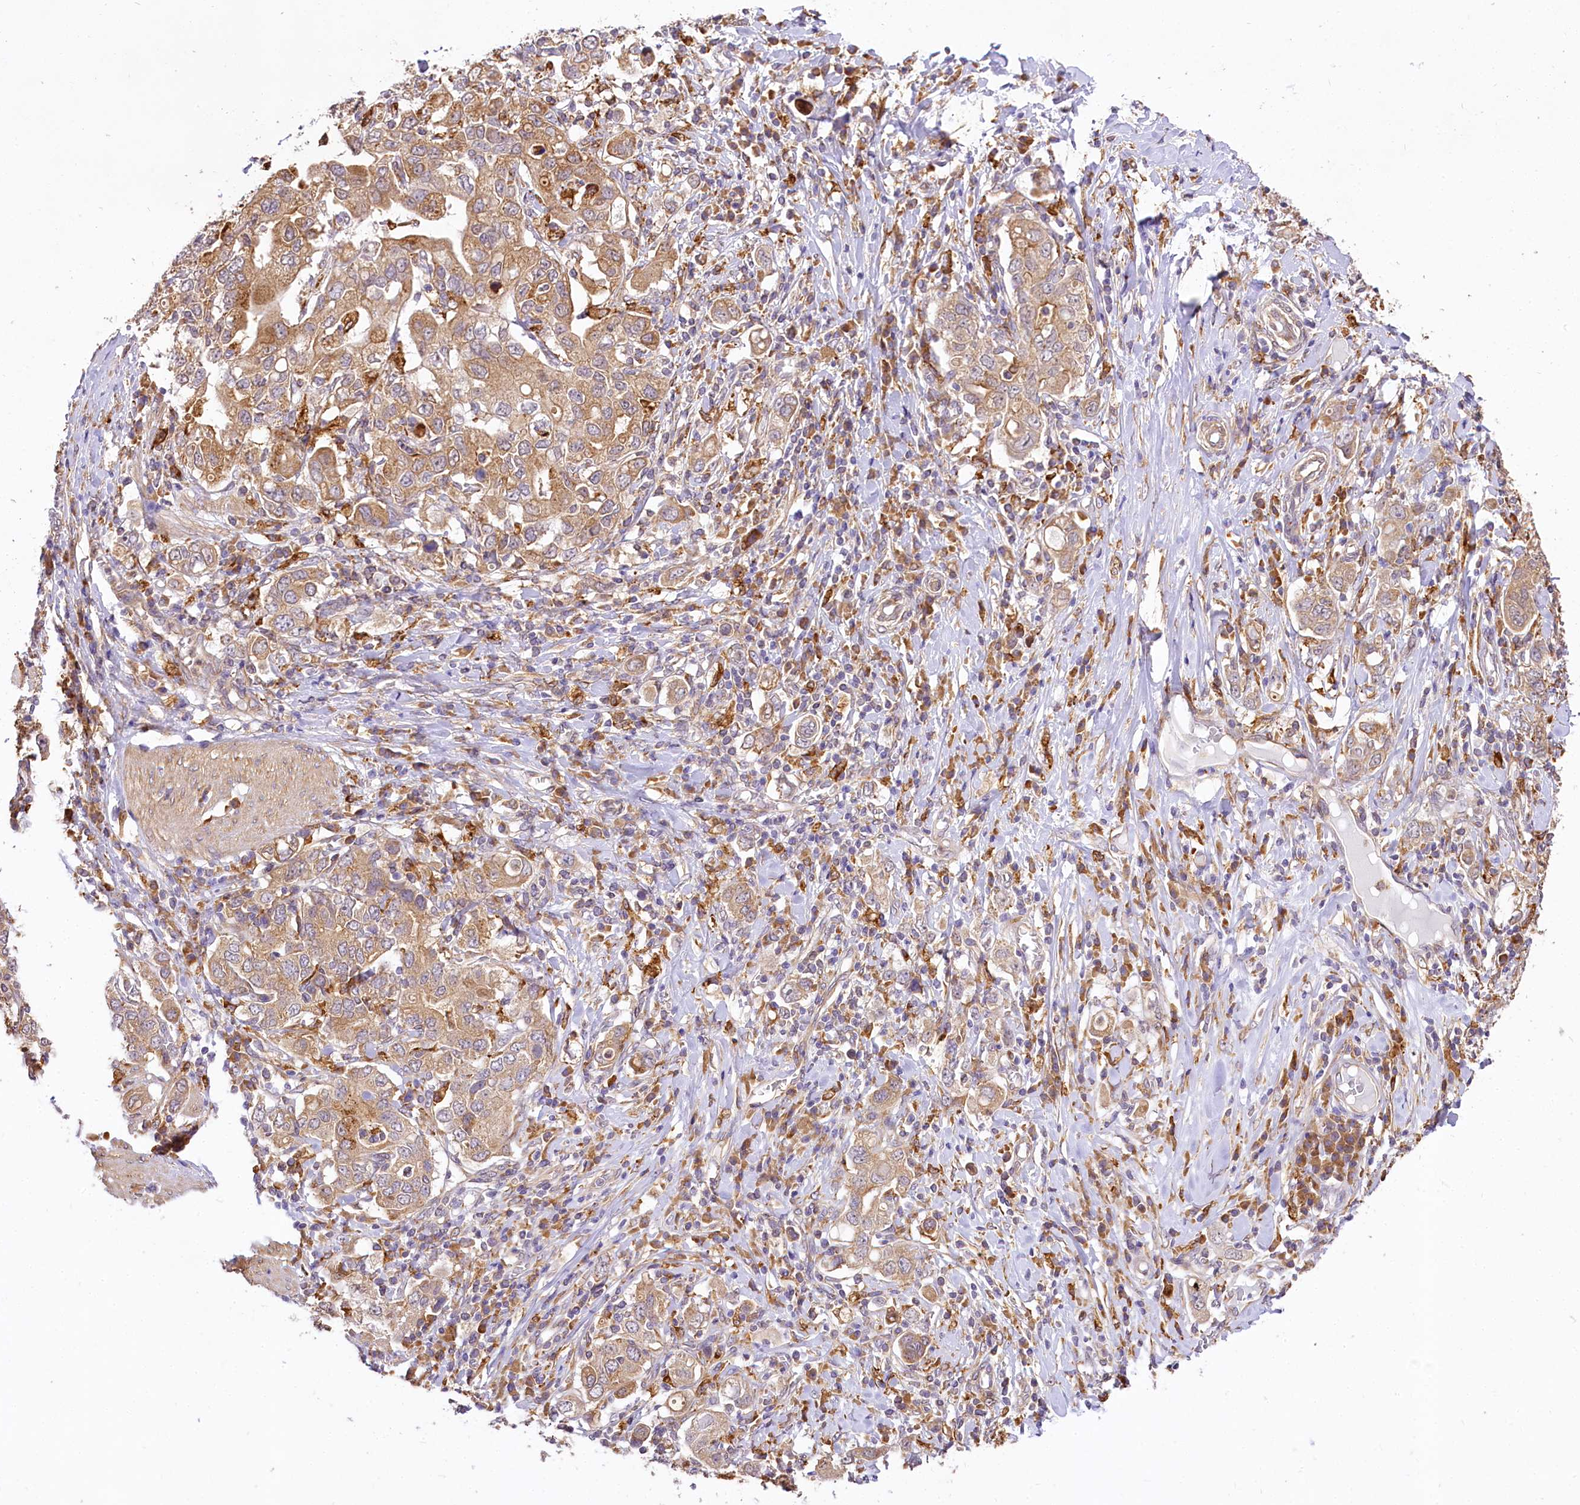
{"staining": {"intensity": "moderate", "quantity": ">75%", "location": "cytoplasmic/membranous"}, "tissue": "stomach cancer", "cell_type": "Tumor cells", "image_type": "cancer", "snomed": [{"axis": "morphology", "description": "Adenocarcinoma, NOS"}, {"axis": "topography", "description": "Stomach, upper"}], "caption": "A high-resolution histopathology image shows immunohistochemistry (IHC) staining of stomach cancer (adenocarcinoma), which exhibits moderate cytoplasmic/membranous expression in about >75% of tumor cells.", "gene": "PPIP5K2", "patient": {"sex": "male", "age": 62}}